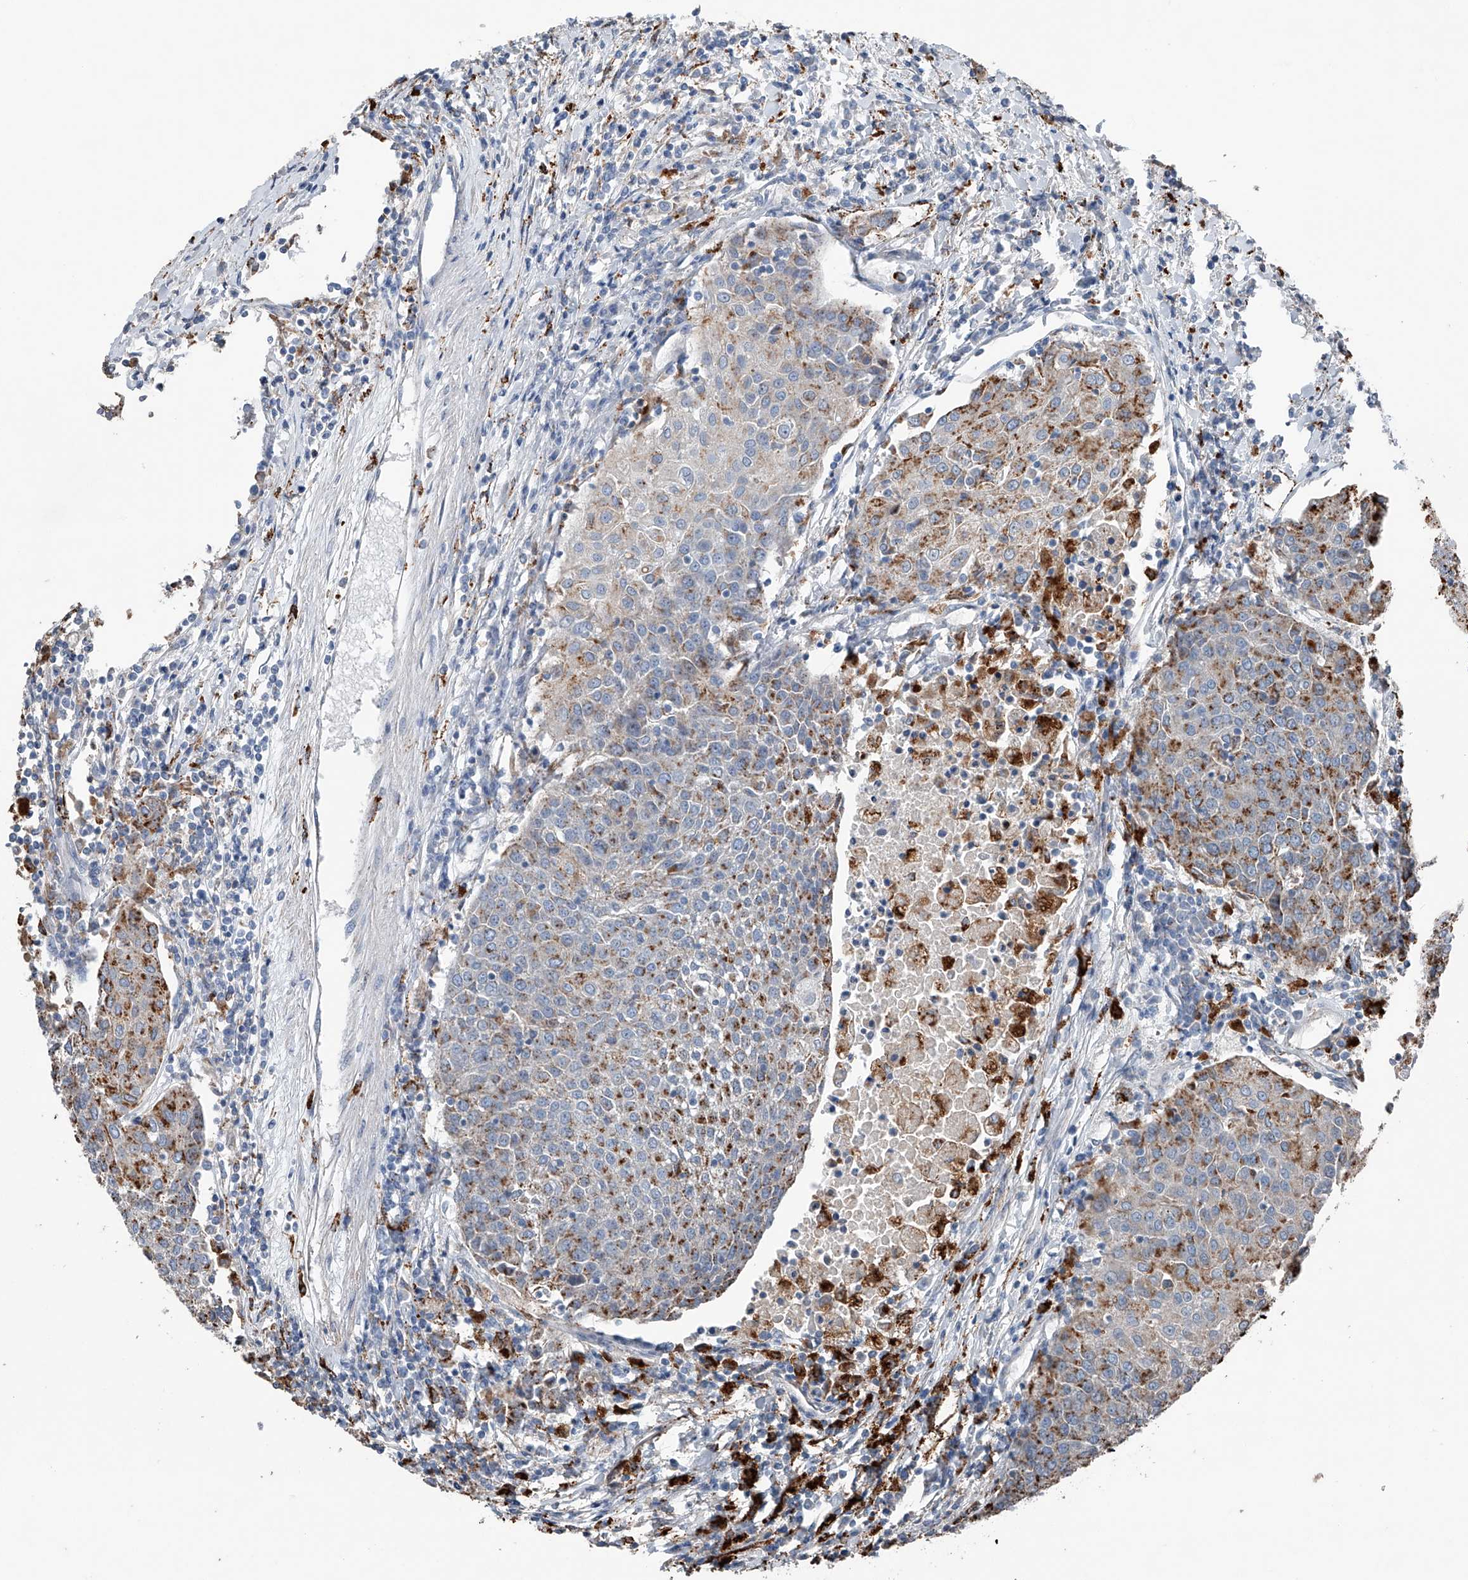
{"staining": {"intensity": "moderate", "quantity": "25%-75%", "location": "cytoplasmic/membranous"}, "tissue": "urothelial cancer", "cell_type": "Tumor cells", "image_type": "cancer", "snomed": [{"axis": "morphology", "description": "Urothelial carcinoma, High grade"}, {"axis": "topography", "description": "Urinary bladder"}], "caption": "Immunohistochemistry histopathology image of neoplastic tissue: human urothelial cancer stained using IHC shows medium levels of moderate protein expression localized specifically in the cytoplasmic/membranous of tumor cells, appearing as a cytoplasmic/membranous brown color.", "gene": "ZNF772", "patient": {"sex": "female", "age": 85}}